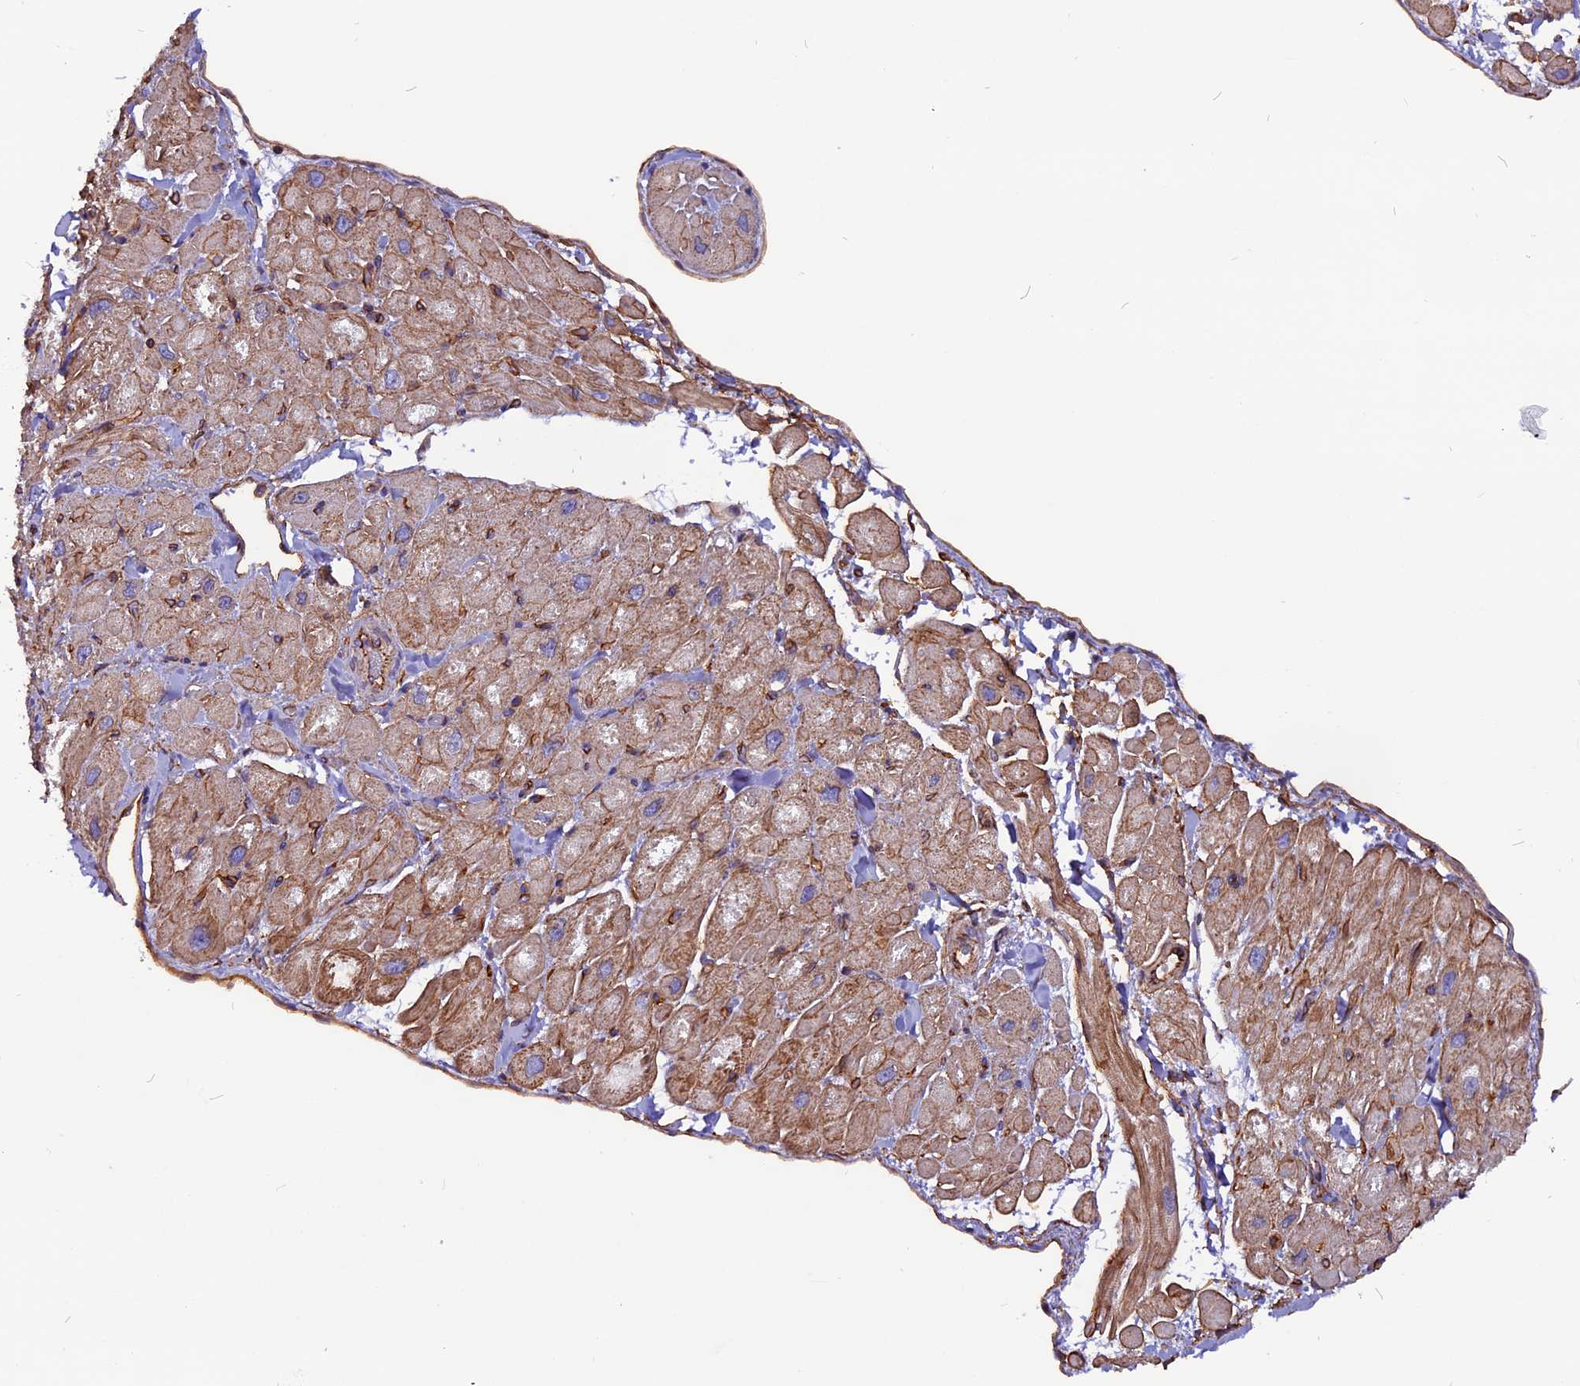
{"staining": {"intensity": "moderate", "quantity": "25%-75%", "location": "cytoplasmic/membranous"}, "tissue": "heart muscle", "cell_type": "Cardiomyocytes", "image_type": "normal", "snomed": [{"axis": "morphology", "description": "Normal tissue, NOS"}, {"axis": "topography", "description": "Heart"}], "caption": "Human heart muscle stained for a protein (brown) reveals moderate cytoplasmic/membranous positive expression in approximately 25%-75% of cardiomyocytes.", "gene": "ZNF749", "patient": {"sex": "male", "age": 65}}